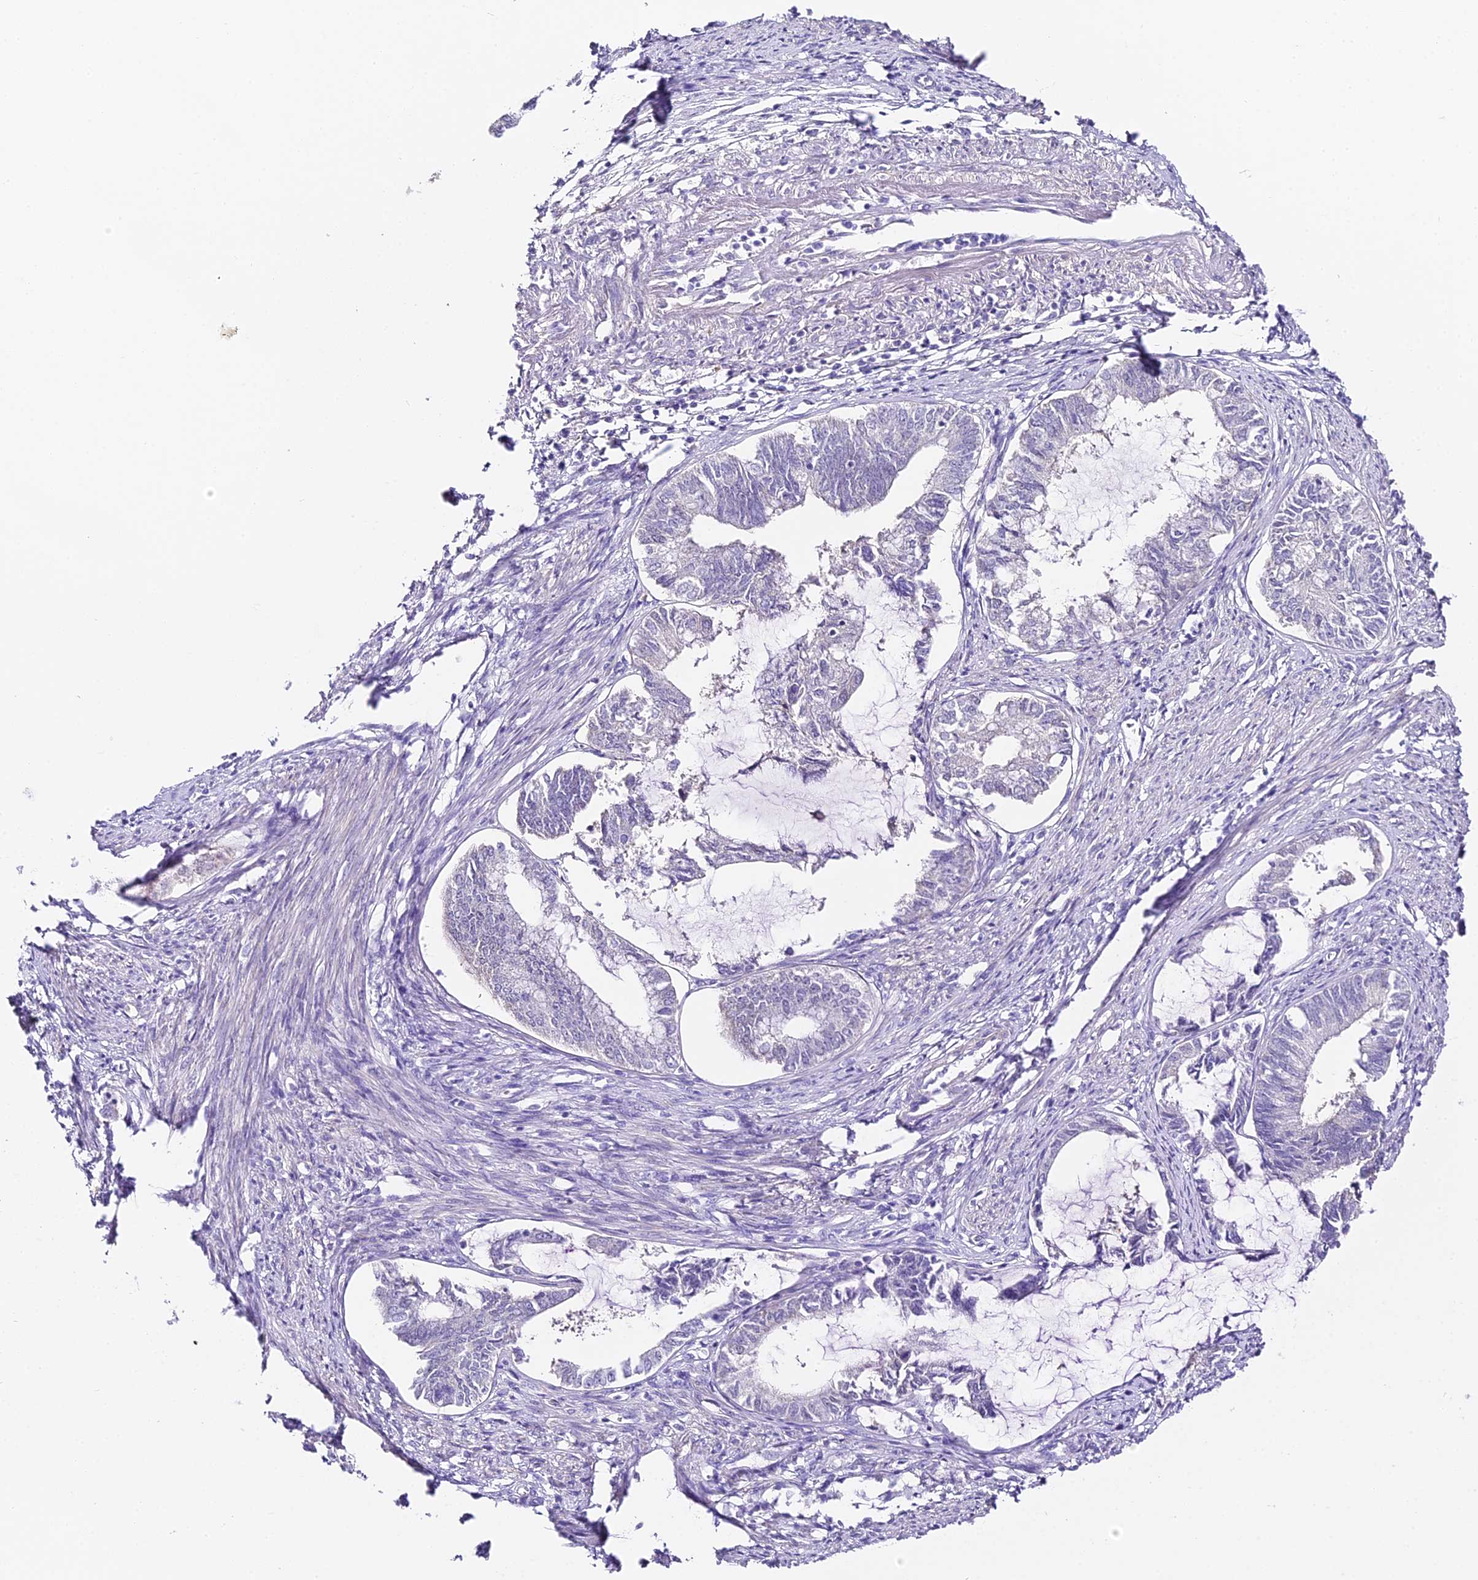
{"staining": {"intensity": "negative", "quantity": "none", "location": "none"}, "tissue": "endometrial cancer", "cell_type": "Tumor cells", "image_type": "cancer", "snomed": [{"axis": "morphology", "description": "Adenocarcinoma, NOS"}, {"axis": "topography", "description": "Endometrium"}], "caption": "Tumor cells are negative for protein expression in human endometrial cancer (adenocarcinoma).", "gene": "ABHD14A-ACY1", "patient": {"sex": "female", "age": 86}}